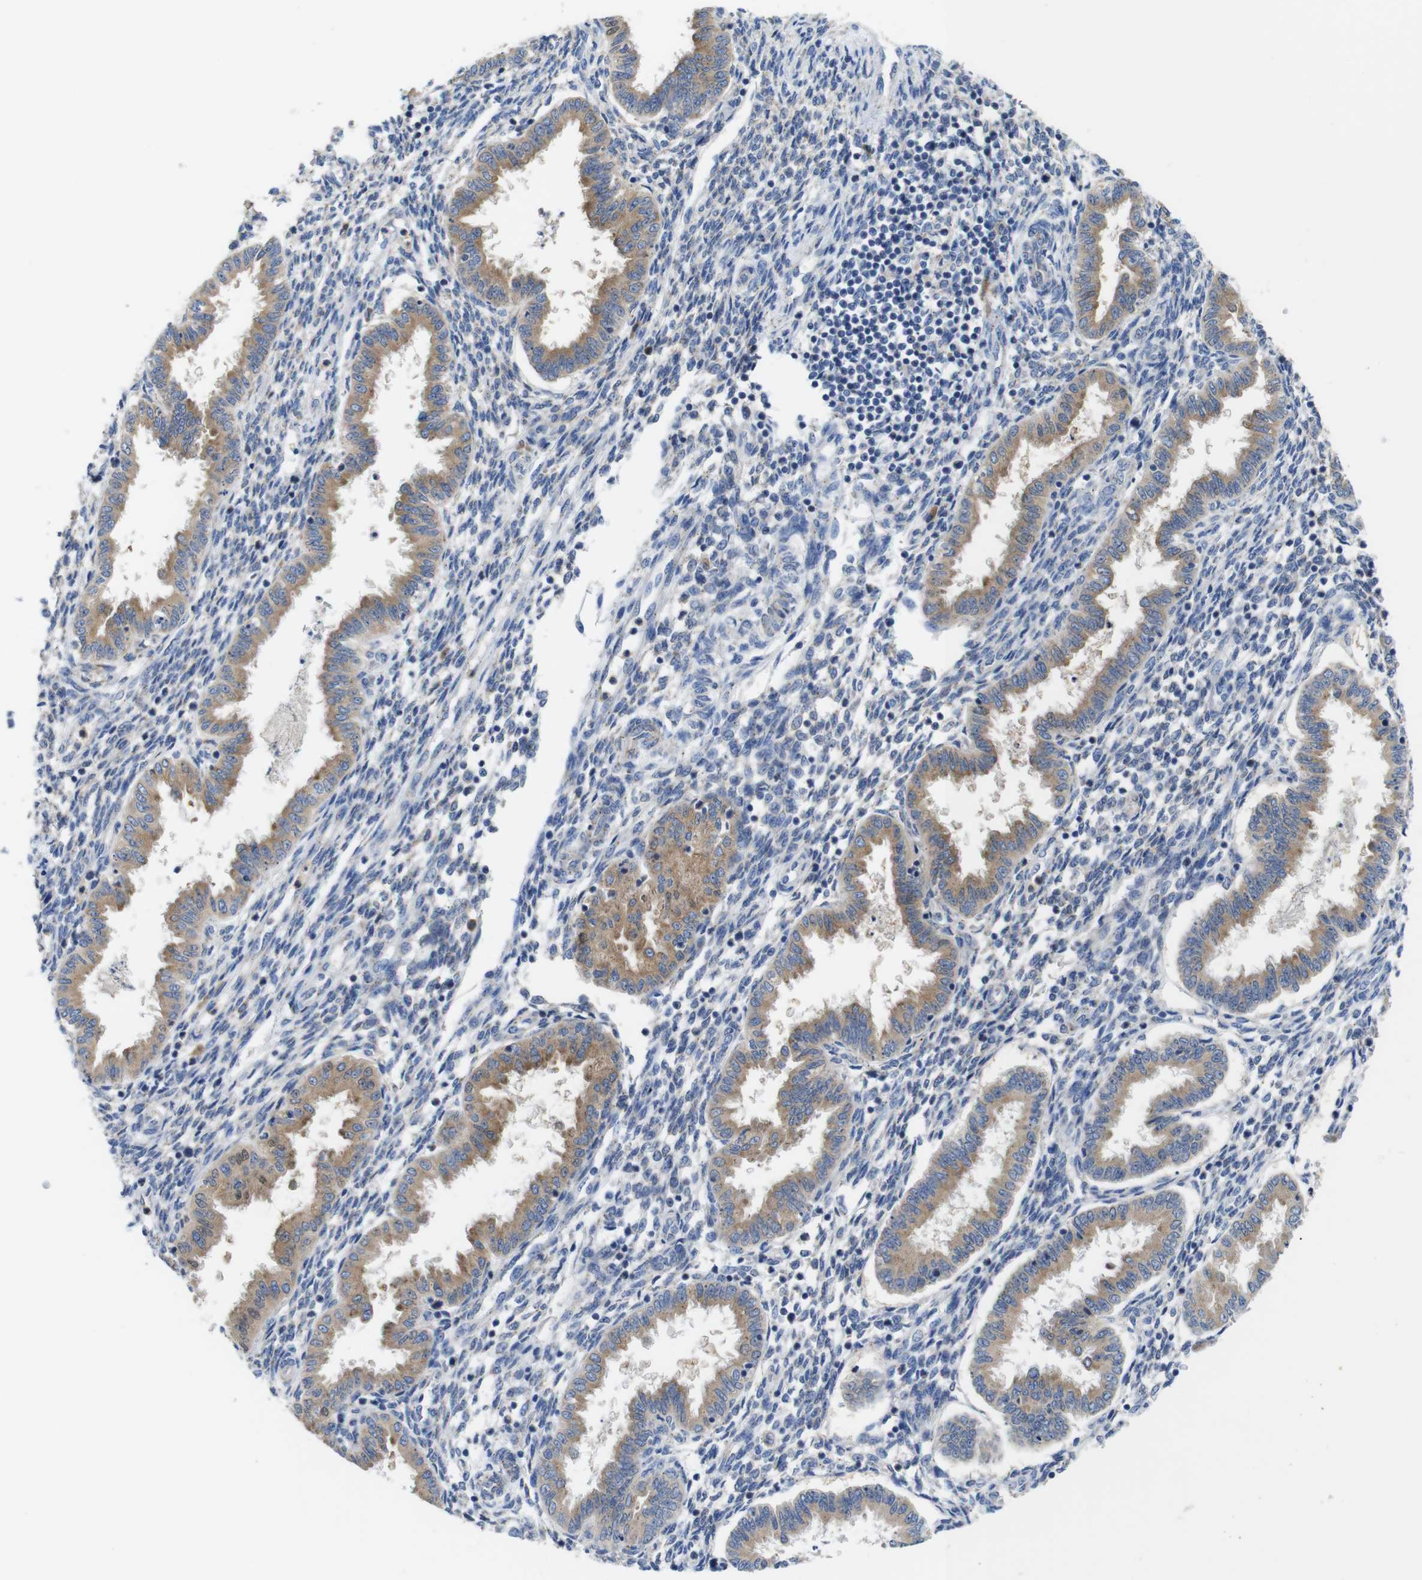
{"staining": {"intensity": "weak", "quantity": "25%-75%", "location": "cytoplasmic/membranous"}, "tissue": "endometrium", "cell_type": "Cells in endometrial stroma", "image_type": "normal", "snomed": [{"axis": "morphology", "description": "Normal tissue, NOS"}, {"axis": "topography", "description": "Endometrium"}], "caption": "Protein expression analysis of unremarkable human endometrium reveals weak cytoplasmic/membranous positivity in about 25%-75% of cells in endometrial stroma.", "gene": "DDRGK1", "patient": {"sex": "female", "age": 33}}